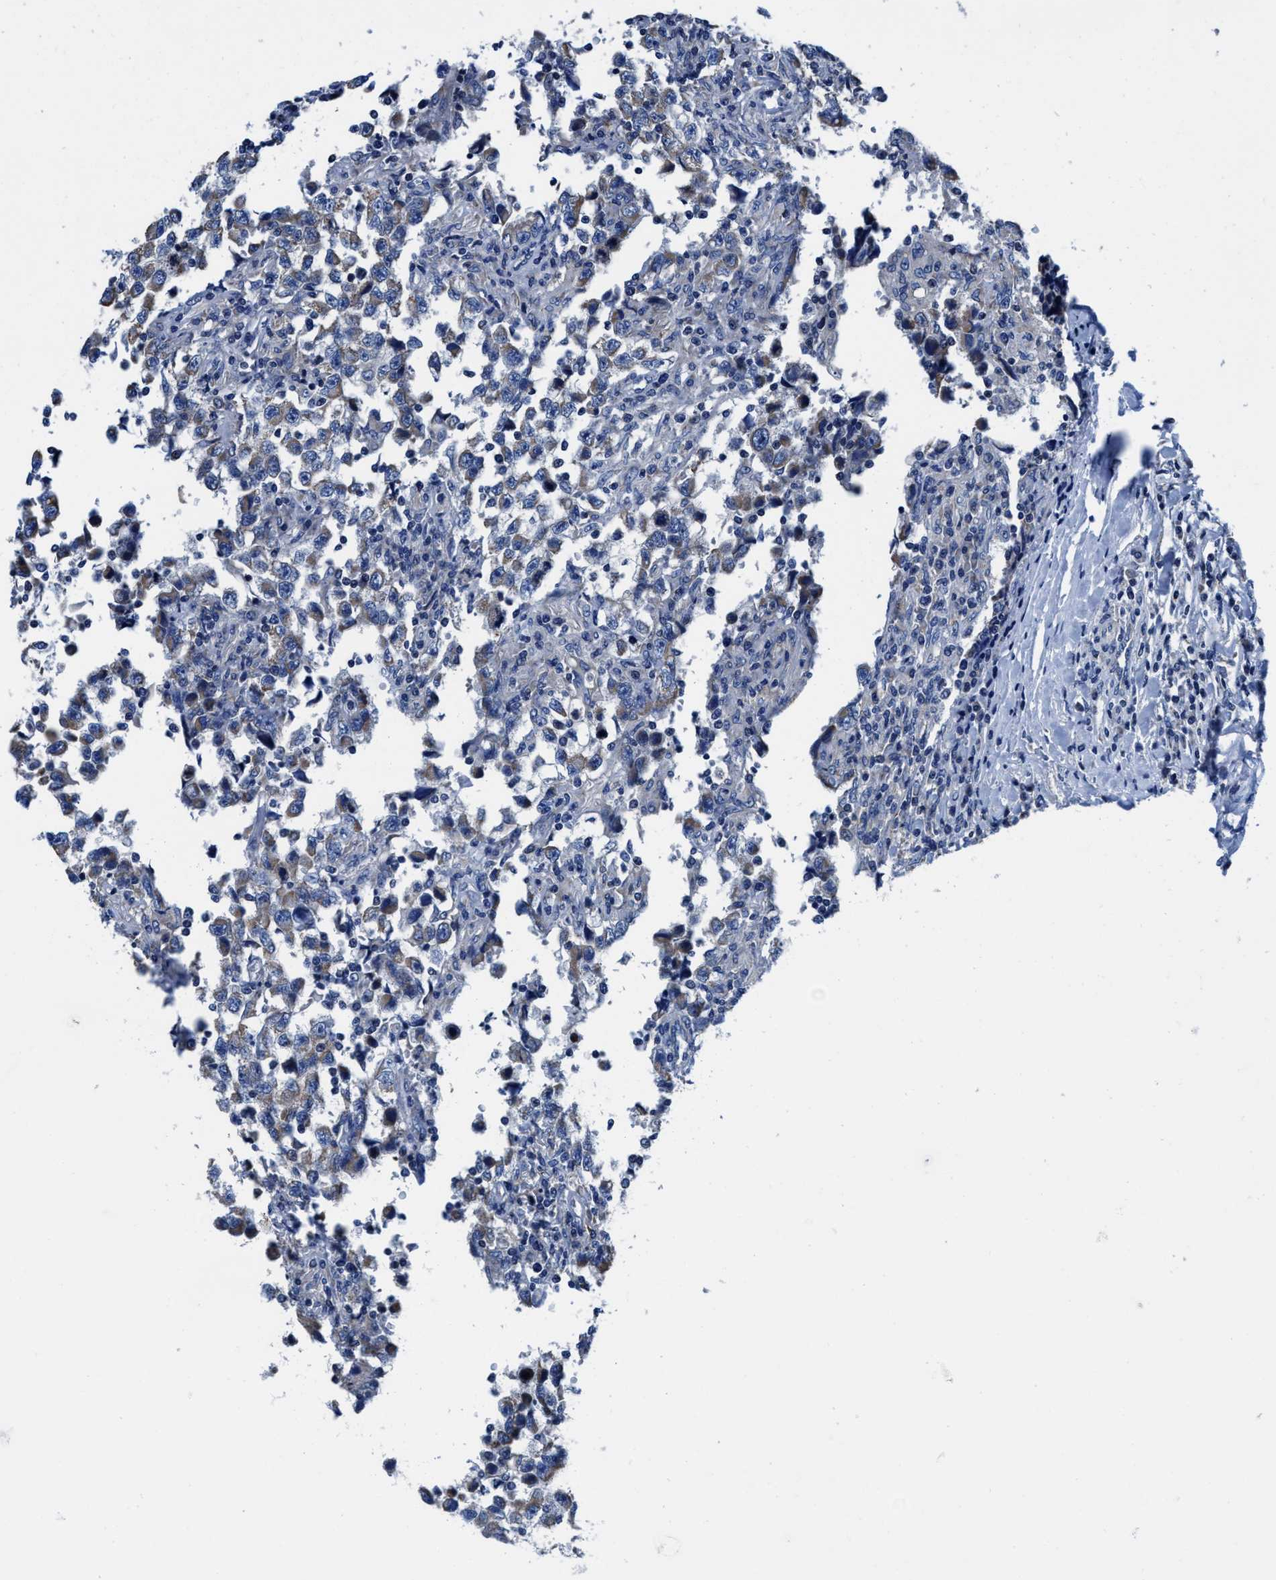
{"staining": {"intensity": "weak", "quantity": "<25%", "location": "cytoplasmic/membranous"}, "tissue": "testis cancer", "cell_type": "Tumor cells", "image_type": "cancer", "snomed": [{"axis": "morphology", "description": "Carcinoma, Embryonal, NOS"}, {"axis": "topography", "description": "Testis"}], "caption": "Immunohistochemical staining of testis embryonal carcinoma reveals no significant staining in tumor cells.", "gene": "TMEM30A", "patient": {"sex": "male", "age": 21}}